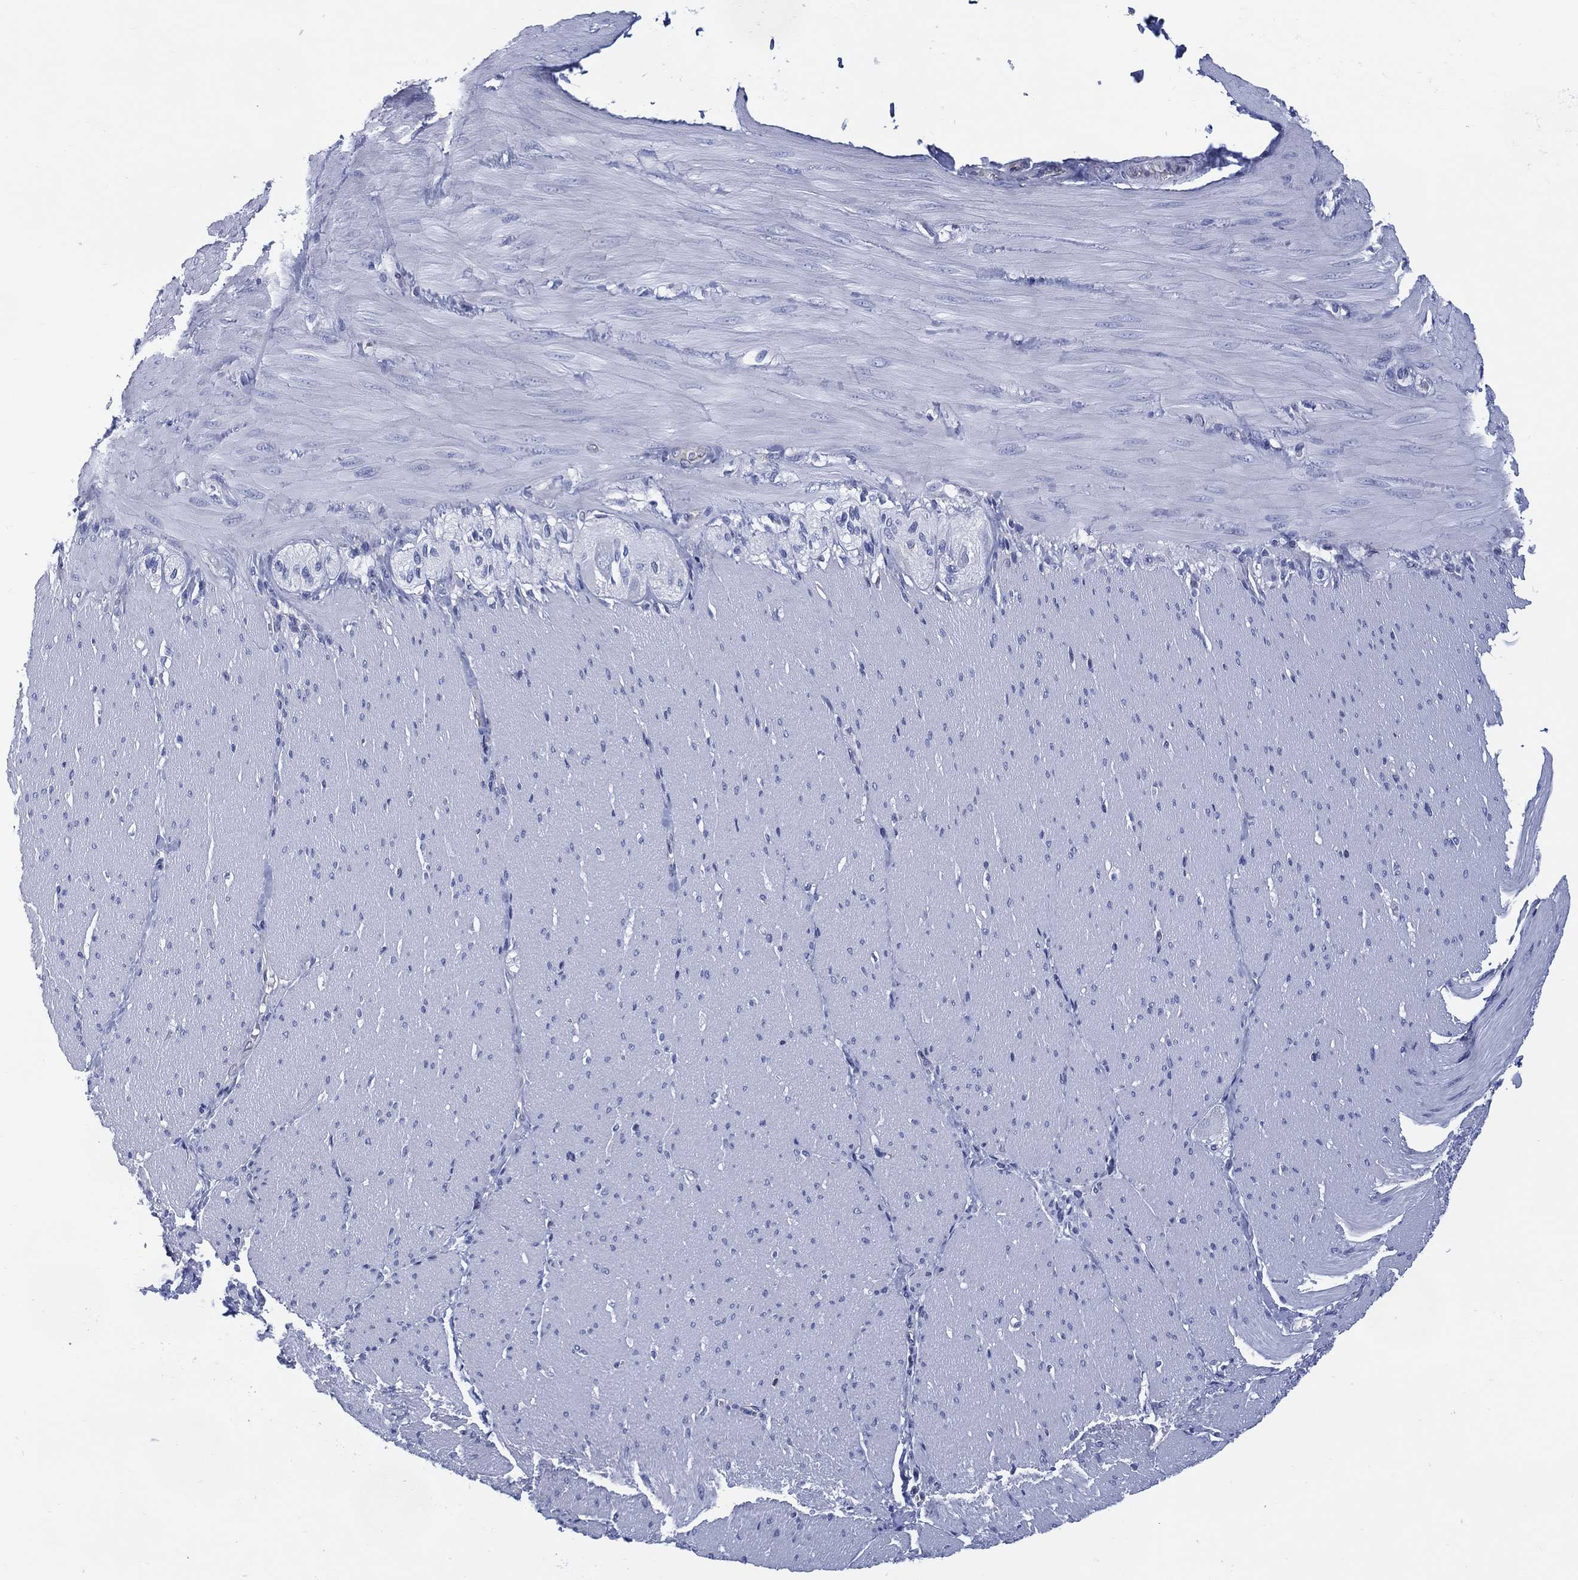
{"staining": {"intensity": "negative", "quantity": "none", "location": "none"}, "tissue": "soft tissue", "cell_type": "Fibroblasts", "image_type": "normal", "snomed": [{"axis": "morphology", "description": "Normal tissue, NOS"}, {"axis": "topography", "description": "Smooth muscle"}, {"axis": "topography", "description": "Duodenum"}, {"axis": "topography", "description": "Peripheral nerve tissue"}], "caption": "Fibroblasts show no significant staining in benign soft tissue. The staining was performed using DAB (3,3'-diaminobenzidine) to visualize the protein expression in brown, while the nuclei were stained in blue with hematoxylin (Magnification: 20x).", "gene": "DDI1", "patient": {"sex": "female", "age": 61}}